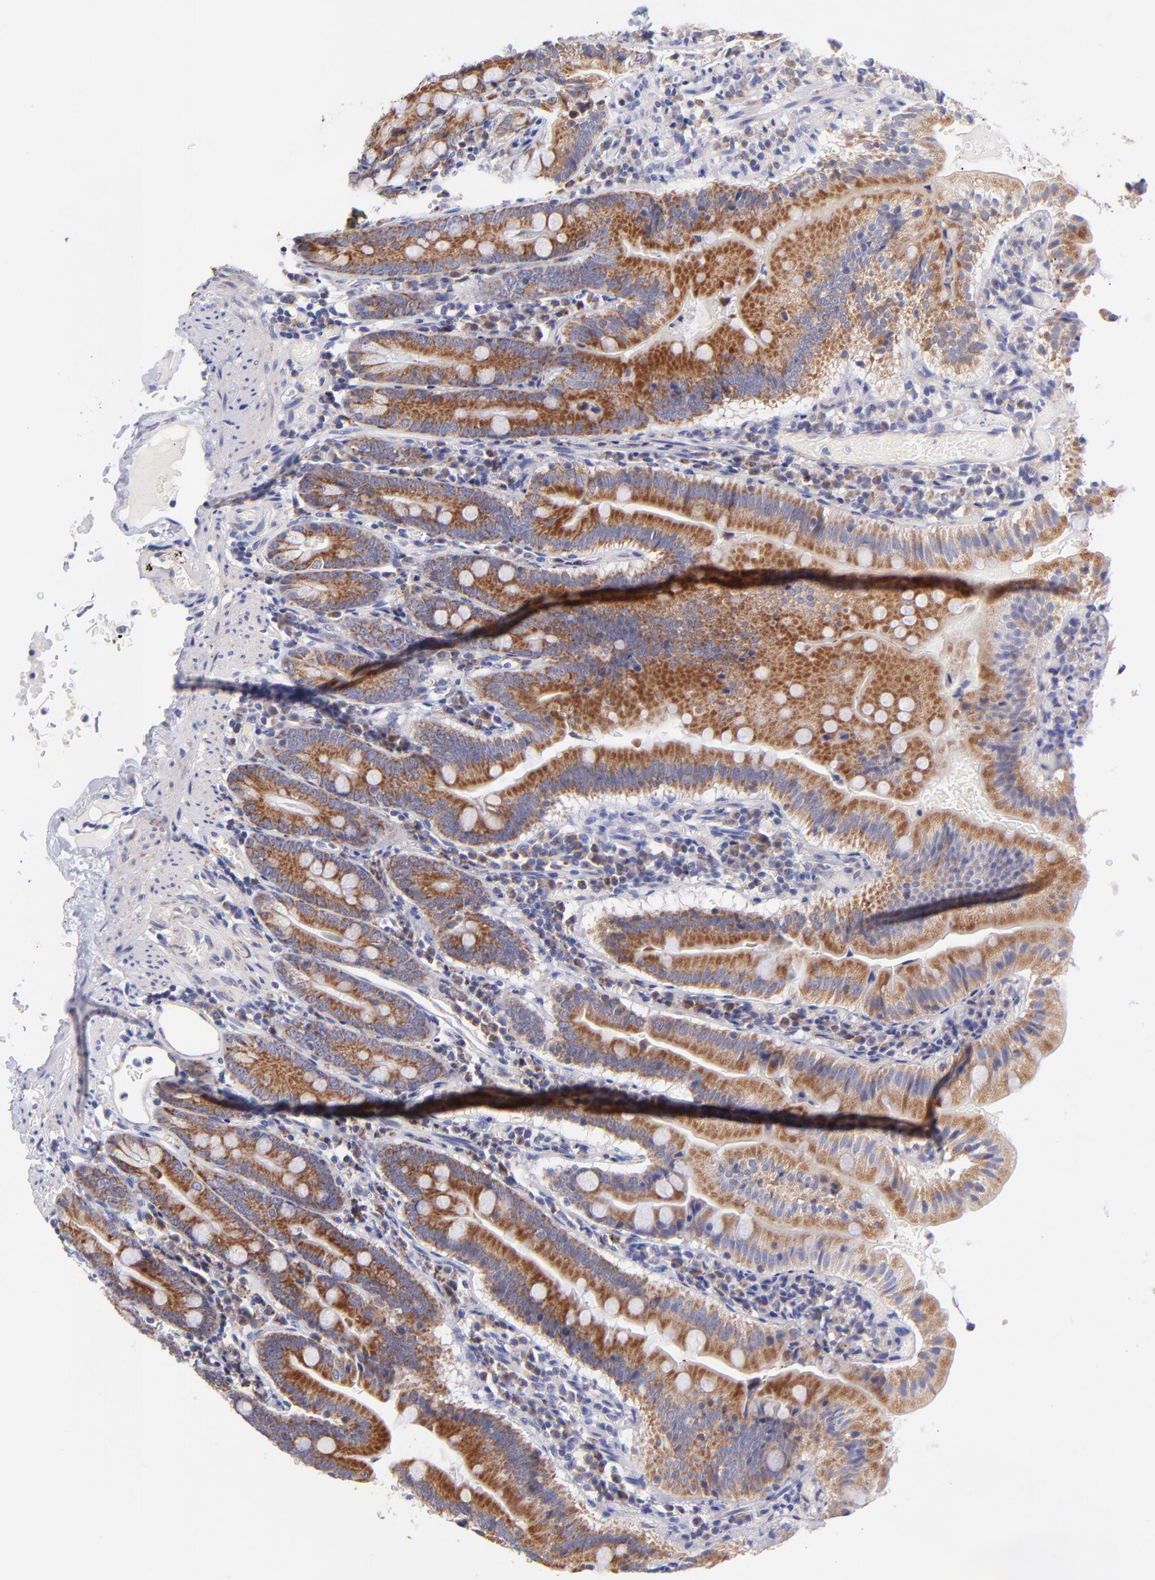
{"staining": {"intensity": "moderate", "quantity": ">75%", "location": "cytoplasmic/membranous"}, "tissue": "small intestine", "cell_type": "Glandular cells", "image_type": "normal", "snomed": [{"axis": "morphology", "description": "Normal tissue, NOS"}, {"axis": "topography", "description": "Small intestine"}], "caption": "A medium amount of moderate cytoplasmic/membranous positivity is identified in about >75% of glandular cells in normal small intestine. Nuclei are stained in blue.", "gene": "NDUFB7", "patient": {"sex": "male", "age": 71}}